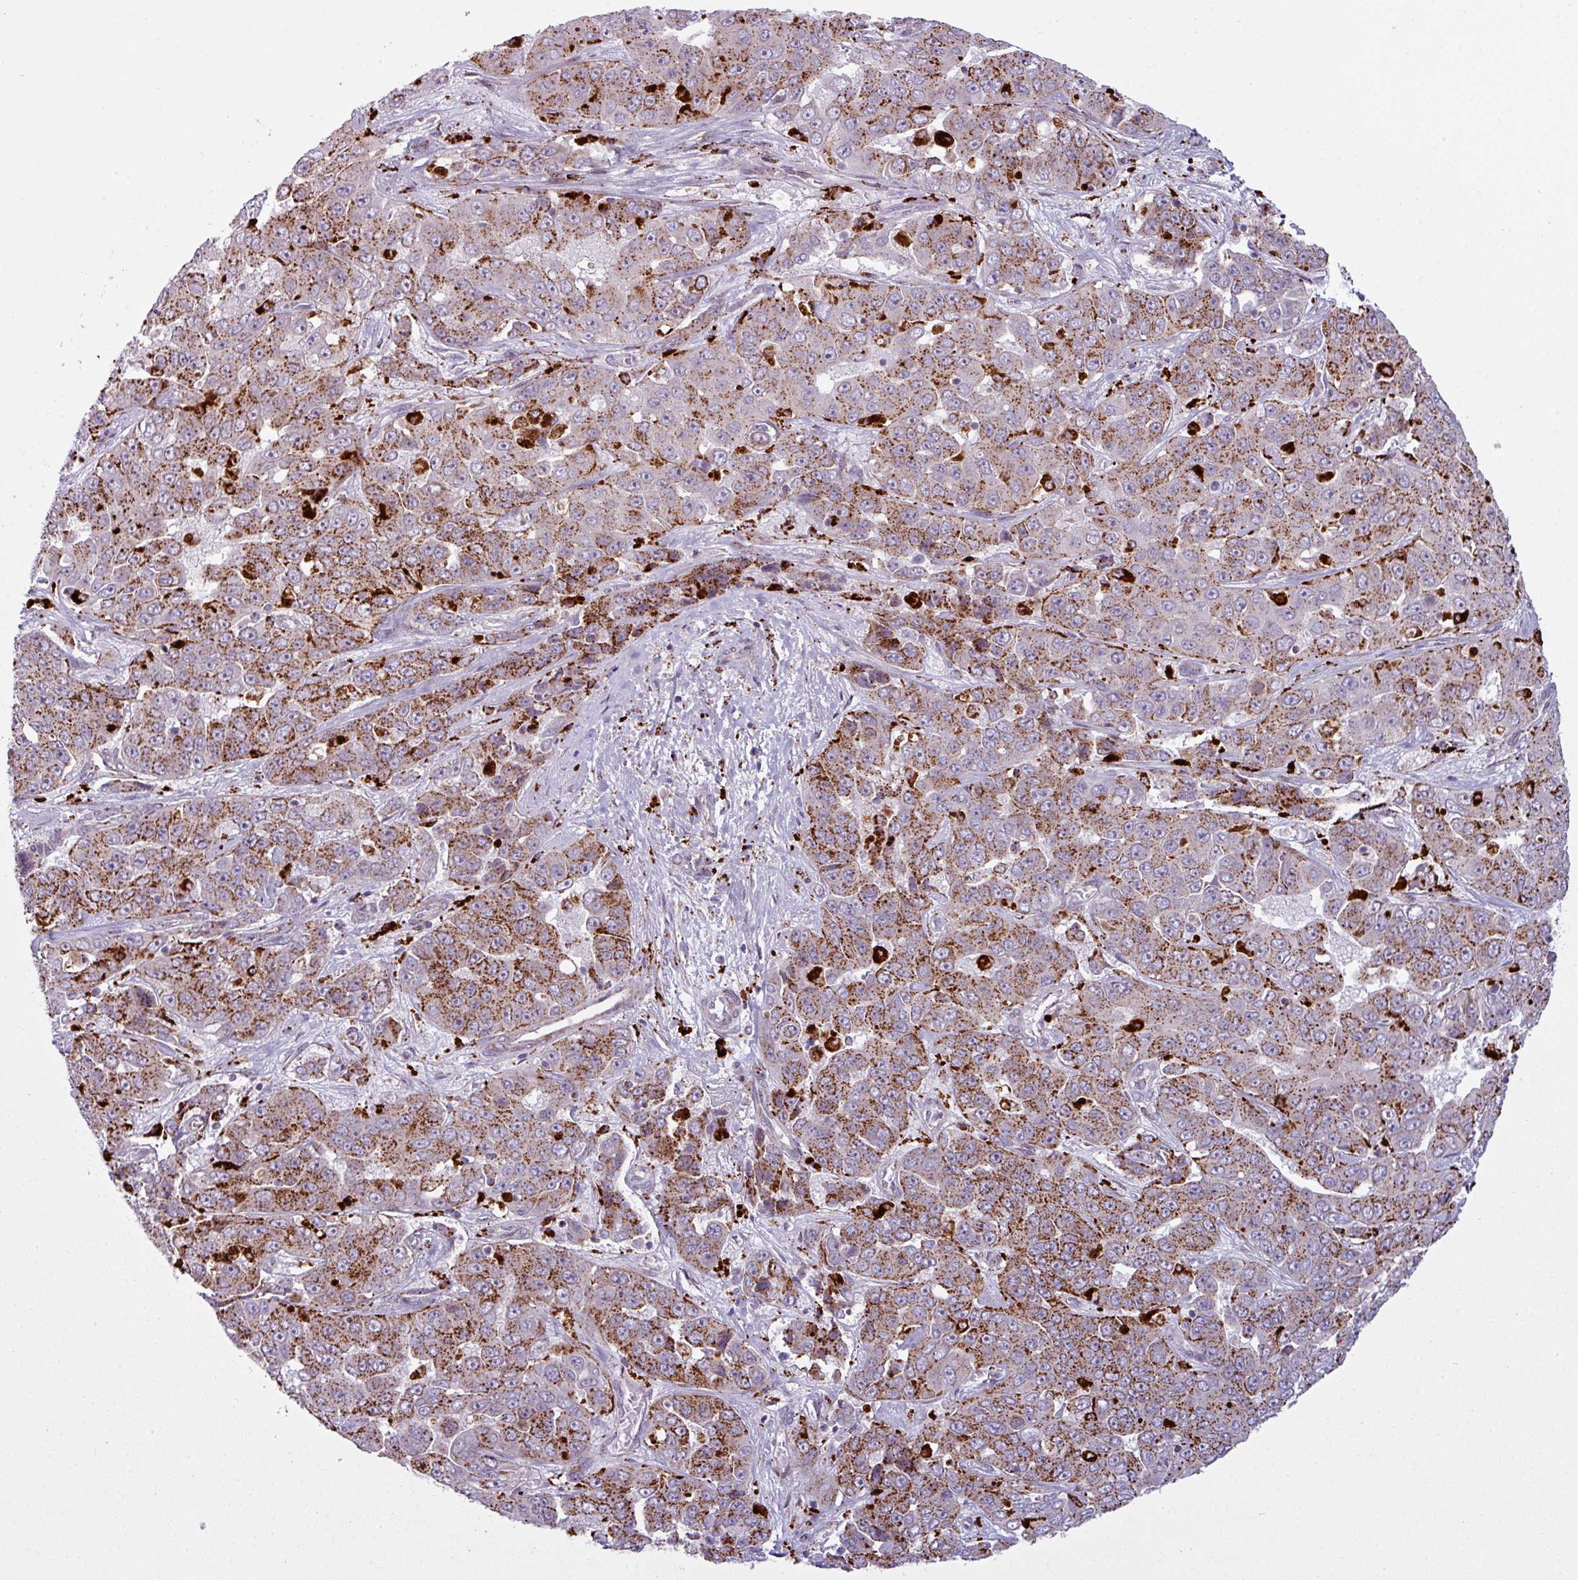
{"staining": {"intensity": "strong", "quantity": ">75%", "location": "cytoplasmic/membranous"}, "tissue": "liver cancer", "cell_type": "Tumor cells", "image_type": "cancer", "snomed": [{"axis": "morphology", "description": "Cholangiocarcinoma"}, {"axis": "topography", "description": "Liver"}], "caption": "Liver cancer (cholangiocarcinoma) was stained to show a protein in brown. There is high levels of strong cytoplasmic/membranous staining in about >75% of tumor cells. The protein of interest is stained brown, and the nuclei are stained in blue (DAB IHC with brightfield microscopy, high magnification).", "gene": "MAP7D2", "patient": {"sex": "female", "age": 52}}